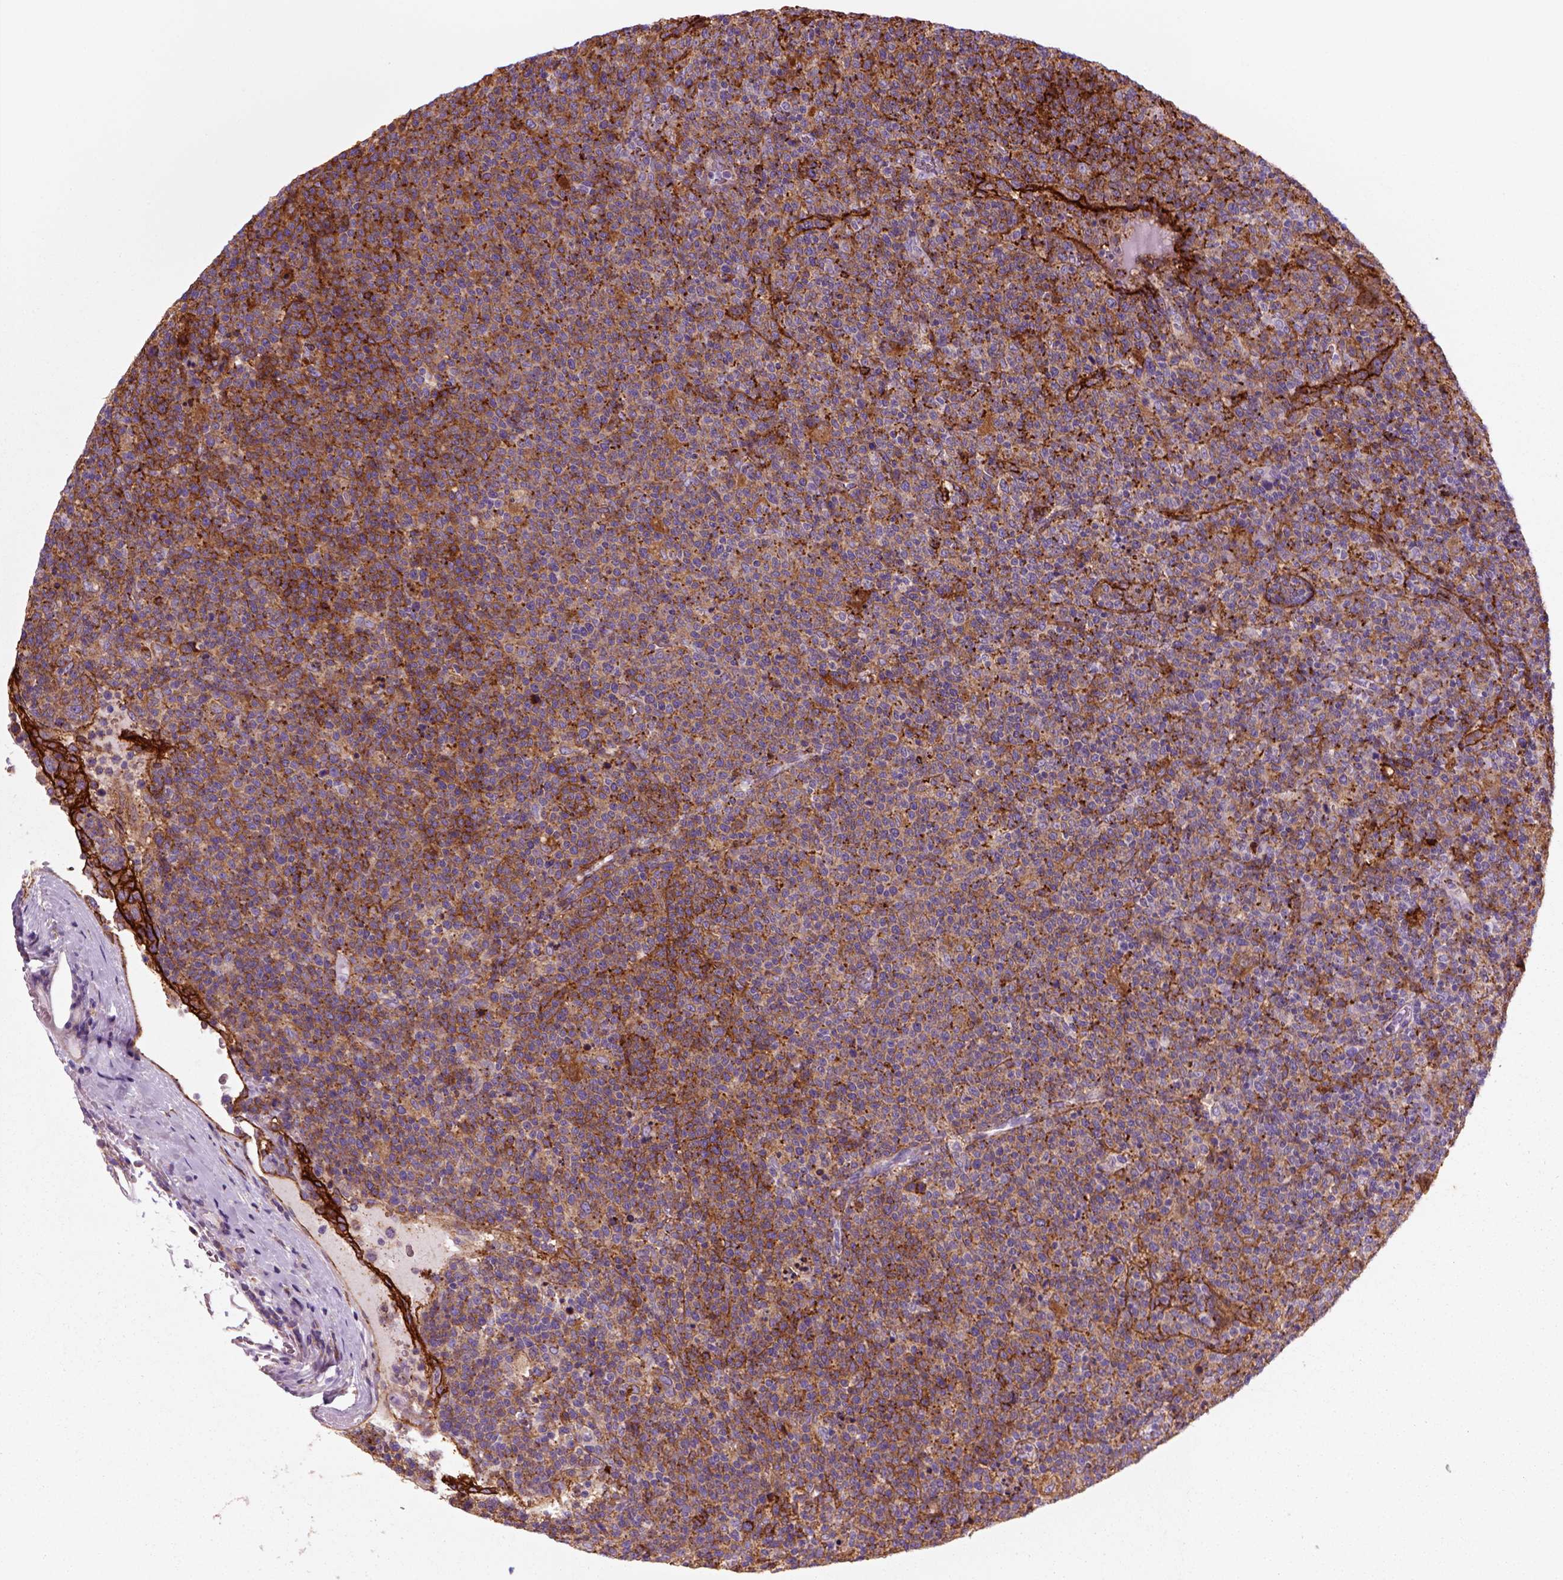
{"staining": {"intensity": "negative", "quantity": "none", "location": "none"}, "tissue": "lymphoma", "cell_type": "Tumor cells", "image_type": "cancer", "snomed": [{"axis": "morphology", "description": "Malignant lymphoma, non-Hodgkin's type, High grade"}, {"axis": "topography", "description": "Lymph node"}], "caption": "The photomicrograph displays no staining of tumor cells in malignant lymphoma, non-Hodgkin's type (high-grade).", "gene": "MARCKS", "patient": {"sex": "male", "age": 61}}